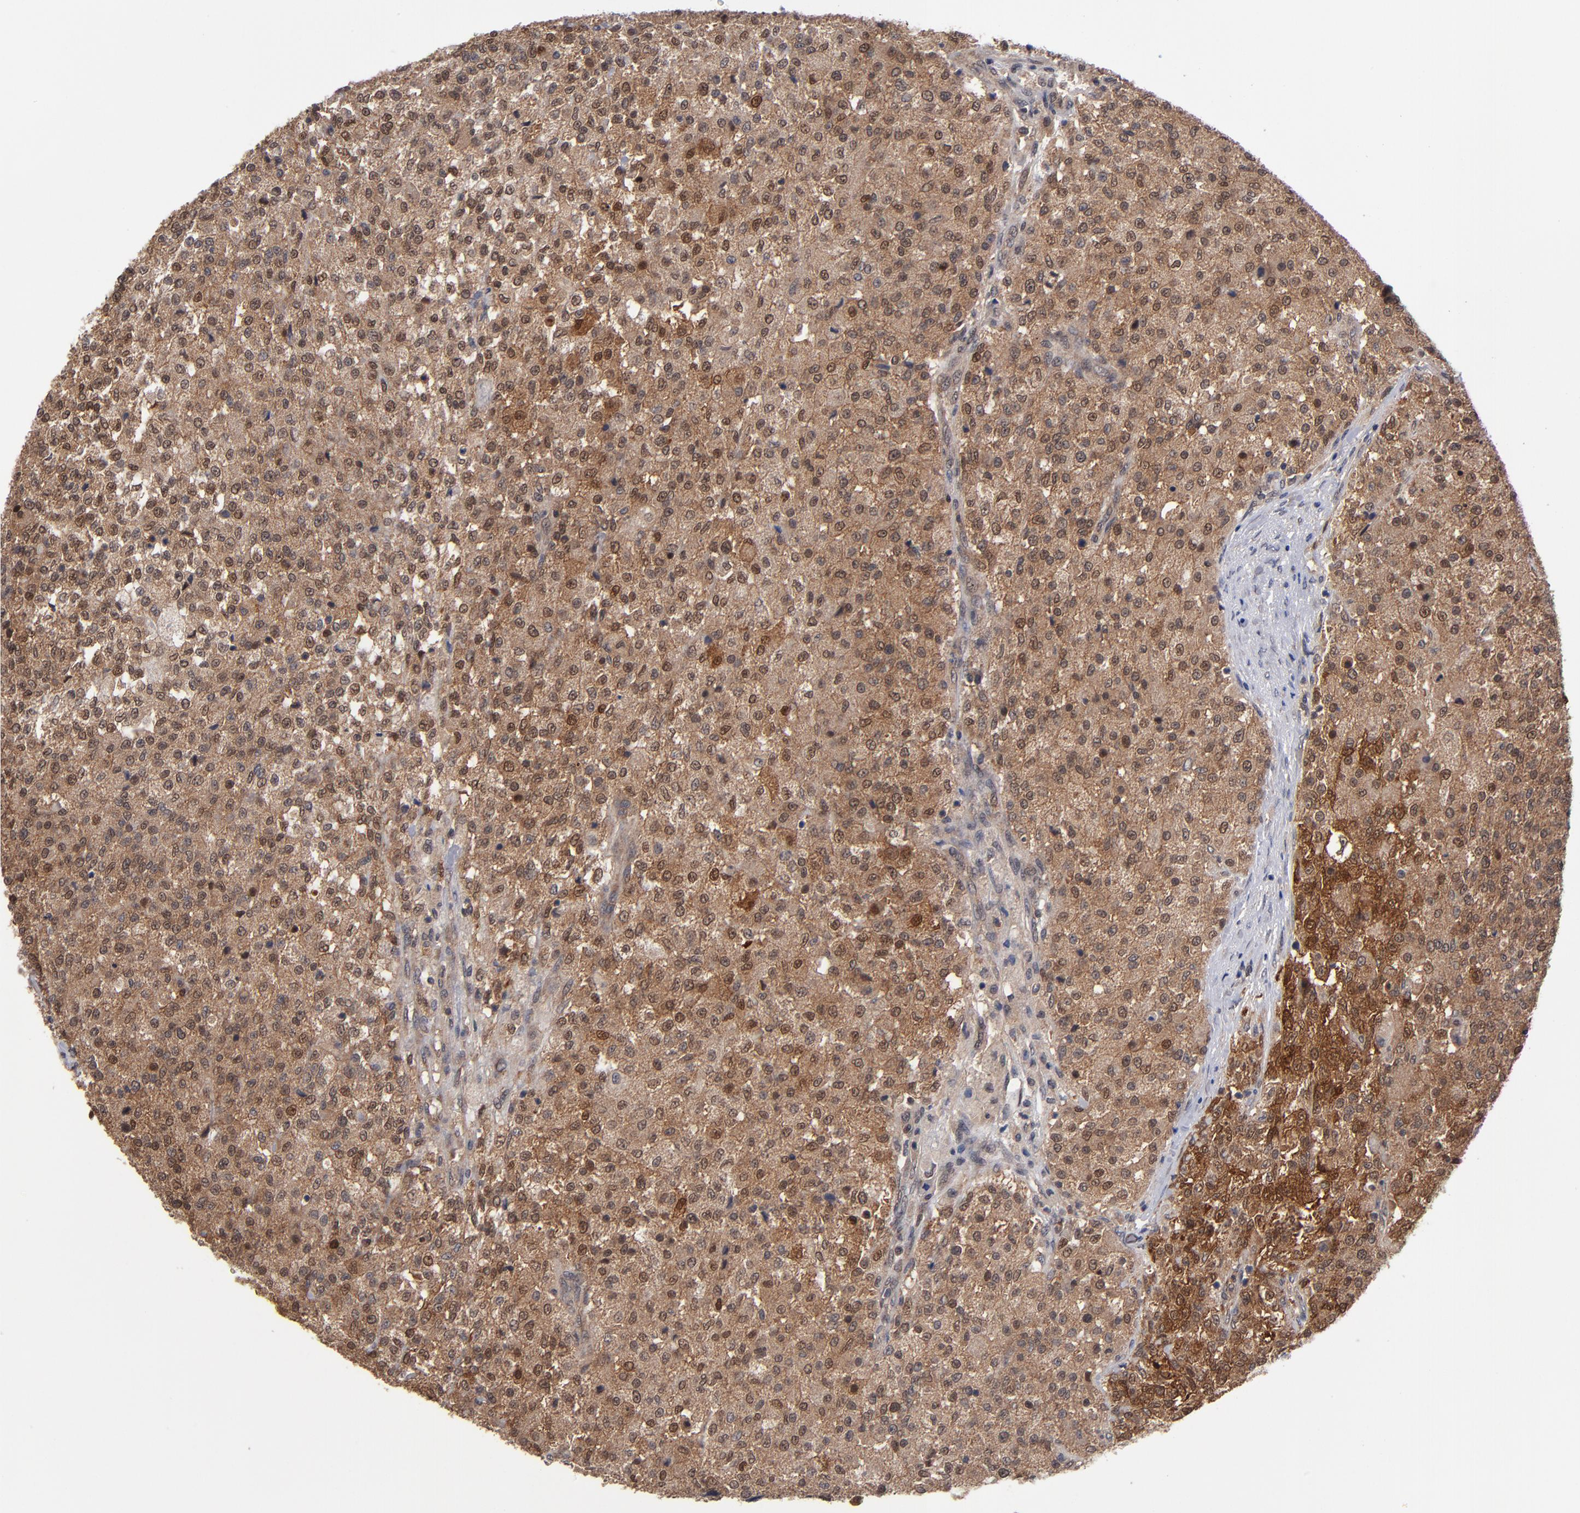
{"staining": {"intensity": "moderate", "quantity": ">75%", "location": "cytoplasmic/membranous"}, "tissue": "testis cancer", "cell_type": "Tumor cells", "image_type": "cancer", "snomed": [{"axis": "morphology", "description": "Seminoma, NOS"}, {"axis": "topography", "description": "Testis"}], "caption": "High-magnification brightfield microscopy of testis cancer (seminoma) stained with DAB (brown) and counterstained with hematoxylin (blue). tumor cells exhibit moderate cytoplasmic/membranous positivity is appreciated in approximately>75% of cells. (DAB IHC, brown staining for protein, blue staining for nuclei).", "gene": "ALG13", "patient": {"sex": "male", "age": 59}}